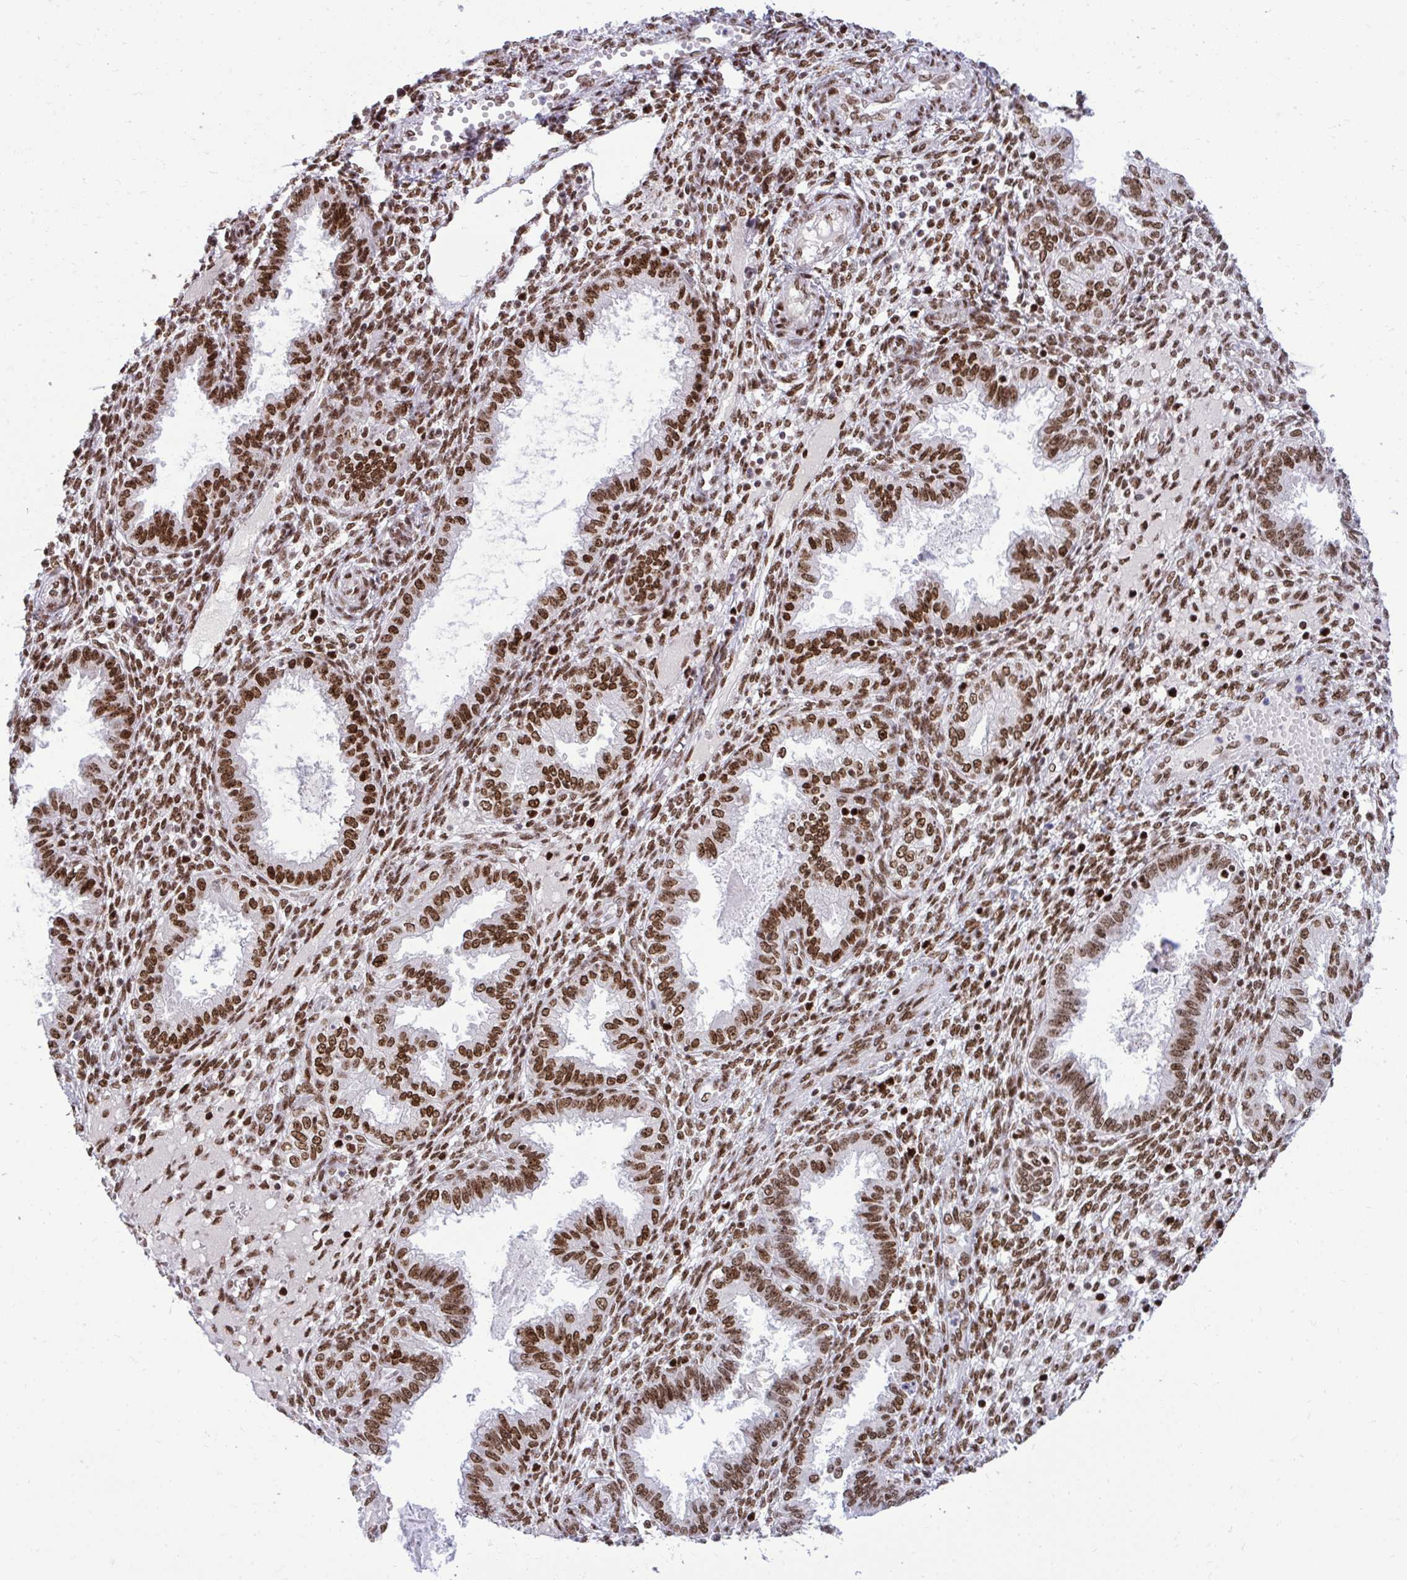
{"staining": {"intensity": "strong", "quantity": ">75%", "location": "nuclear"}, "tissue": "endometrium", "cell_type": "Cells in endometrial stroma", "image_type": "normal", "snomed": [{"axis": "morphology", "description": "Normal tissue, NOS"}, {"axis": "topography", "description": "Endometrium"}], "caption": "This image reveals IHC staining of normal endometrium, with high strong nuclear positivity in approximately >75% of cells in endometrial stroma.", "gene": "CDYL", "patient": {"sex": "female", "age": 33}}